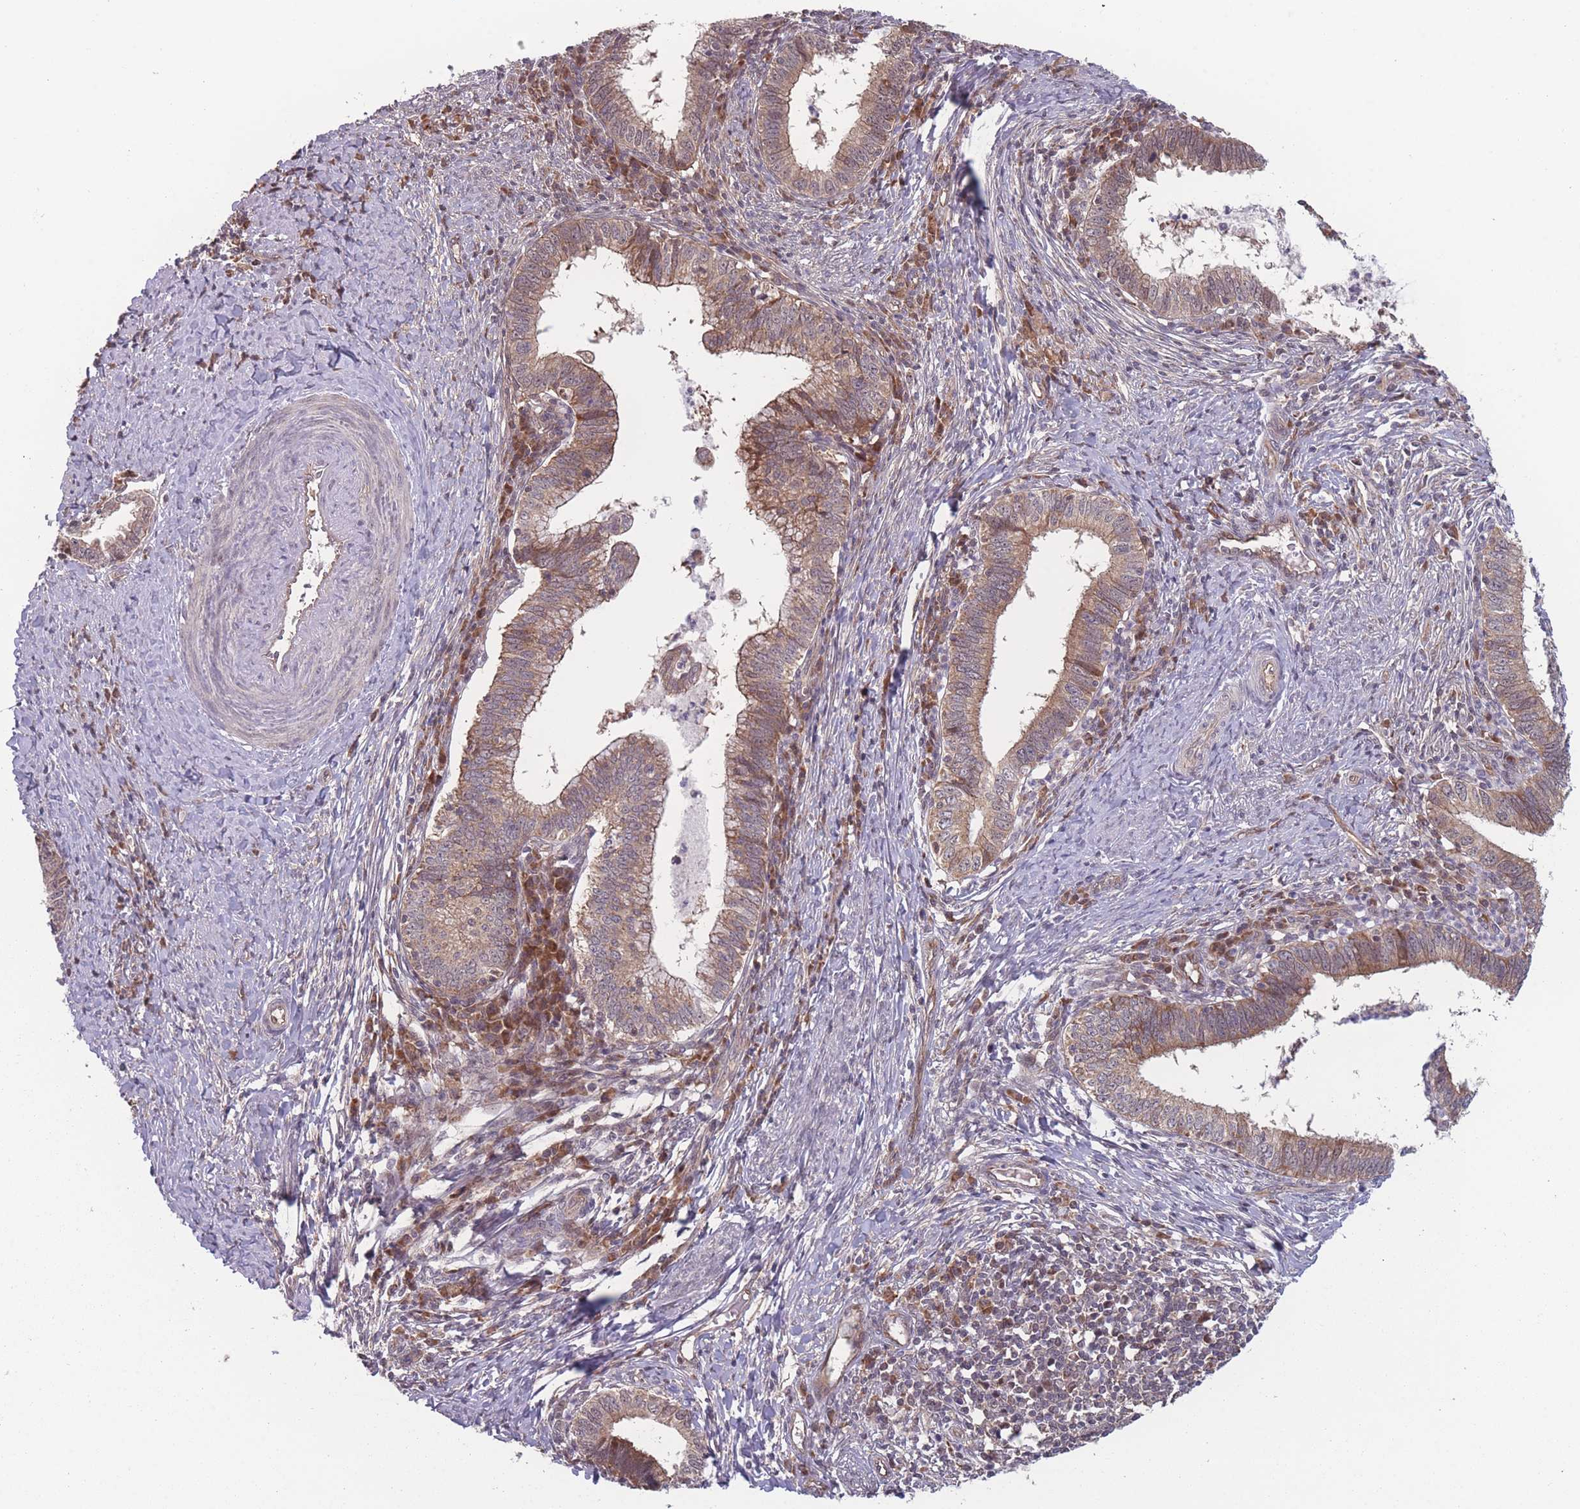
{"staining": {"intensity": "moderate", "quantity": ">75%", "location": "cytoplasmic/membranous"}, "tissue": "cervical cancer", "cell_type": "Tumor cells", "image_type": "cancer", "snomed": [{"axis": "morphology", "description": "Adenocarcinoma, NOS"}, {"axis": "topography", "description": "Cervix"}], "caption": "Immunohistochemistry (IHC) micrograph of cervical cancer stained for a protein (brown), which shows medium levels of moderate cytoplasmic/membranous staining in approximately >75% of tumor cells.", "gene": "RPS18", "patient": {"sex": "female", "age": 36}}